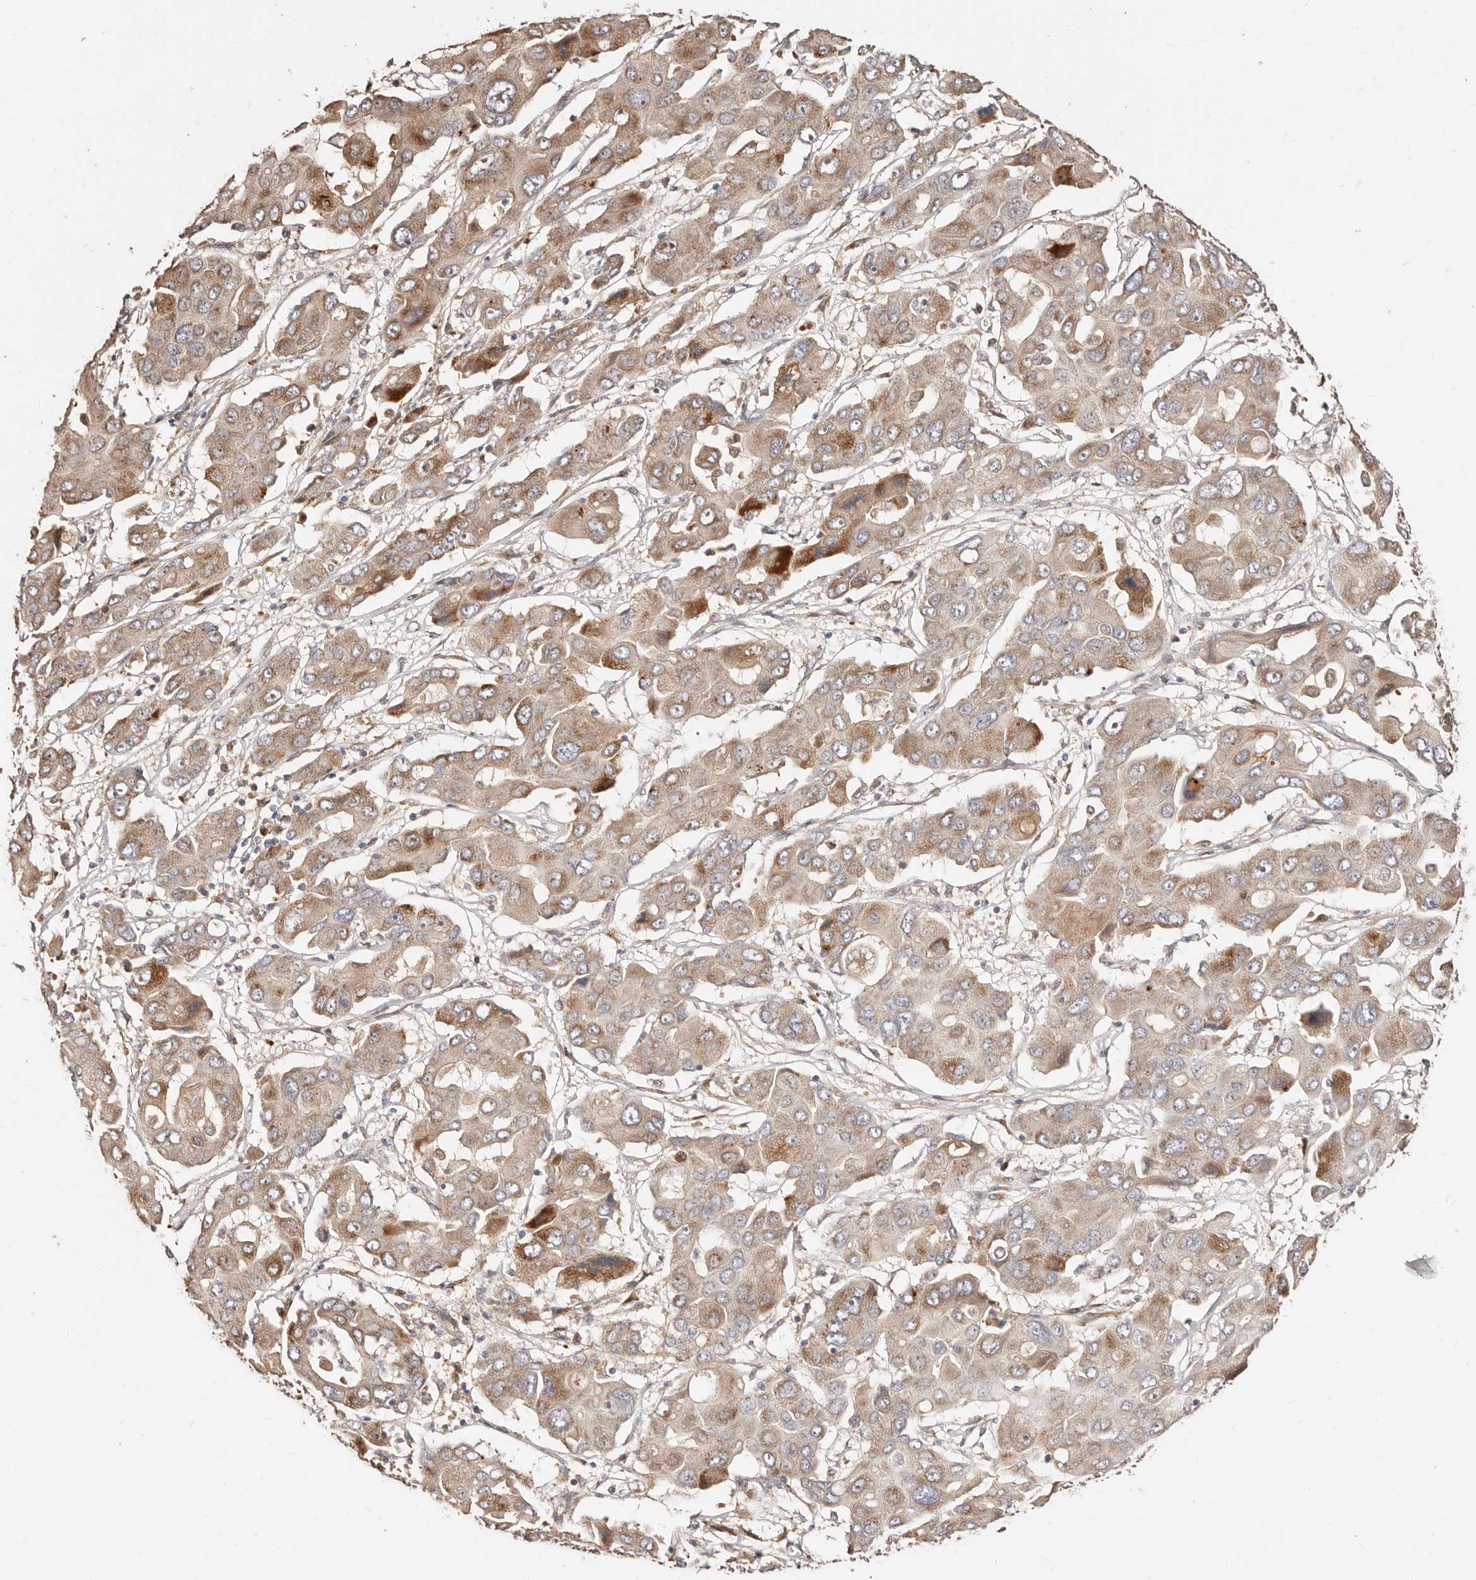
{"staining": {"intensity": "moderate", "quantity": "25%-75%", "location": "cytoplasmic/membranous"}, "tissue": "liver cancer", "cell_type": "Tumor cells", "image_type": "cancer", "snomed": [{"axis": "morphology", "description": "Cholangiocarcinoma"}, {"axis": "topography", "description": "Liver"}], "caption": "This photomicrograph exhibits IHC staining of liver cancer, with medium moderate cytoplasmic/membranous staining in approximately 25%-75% of tumor cells.", "gene": "APOL6", "patient": {"sex": "male", "age": 67}}